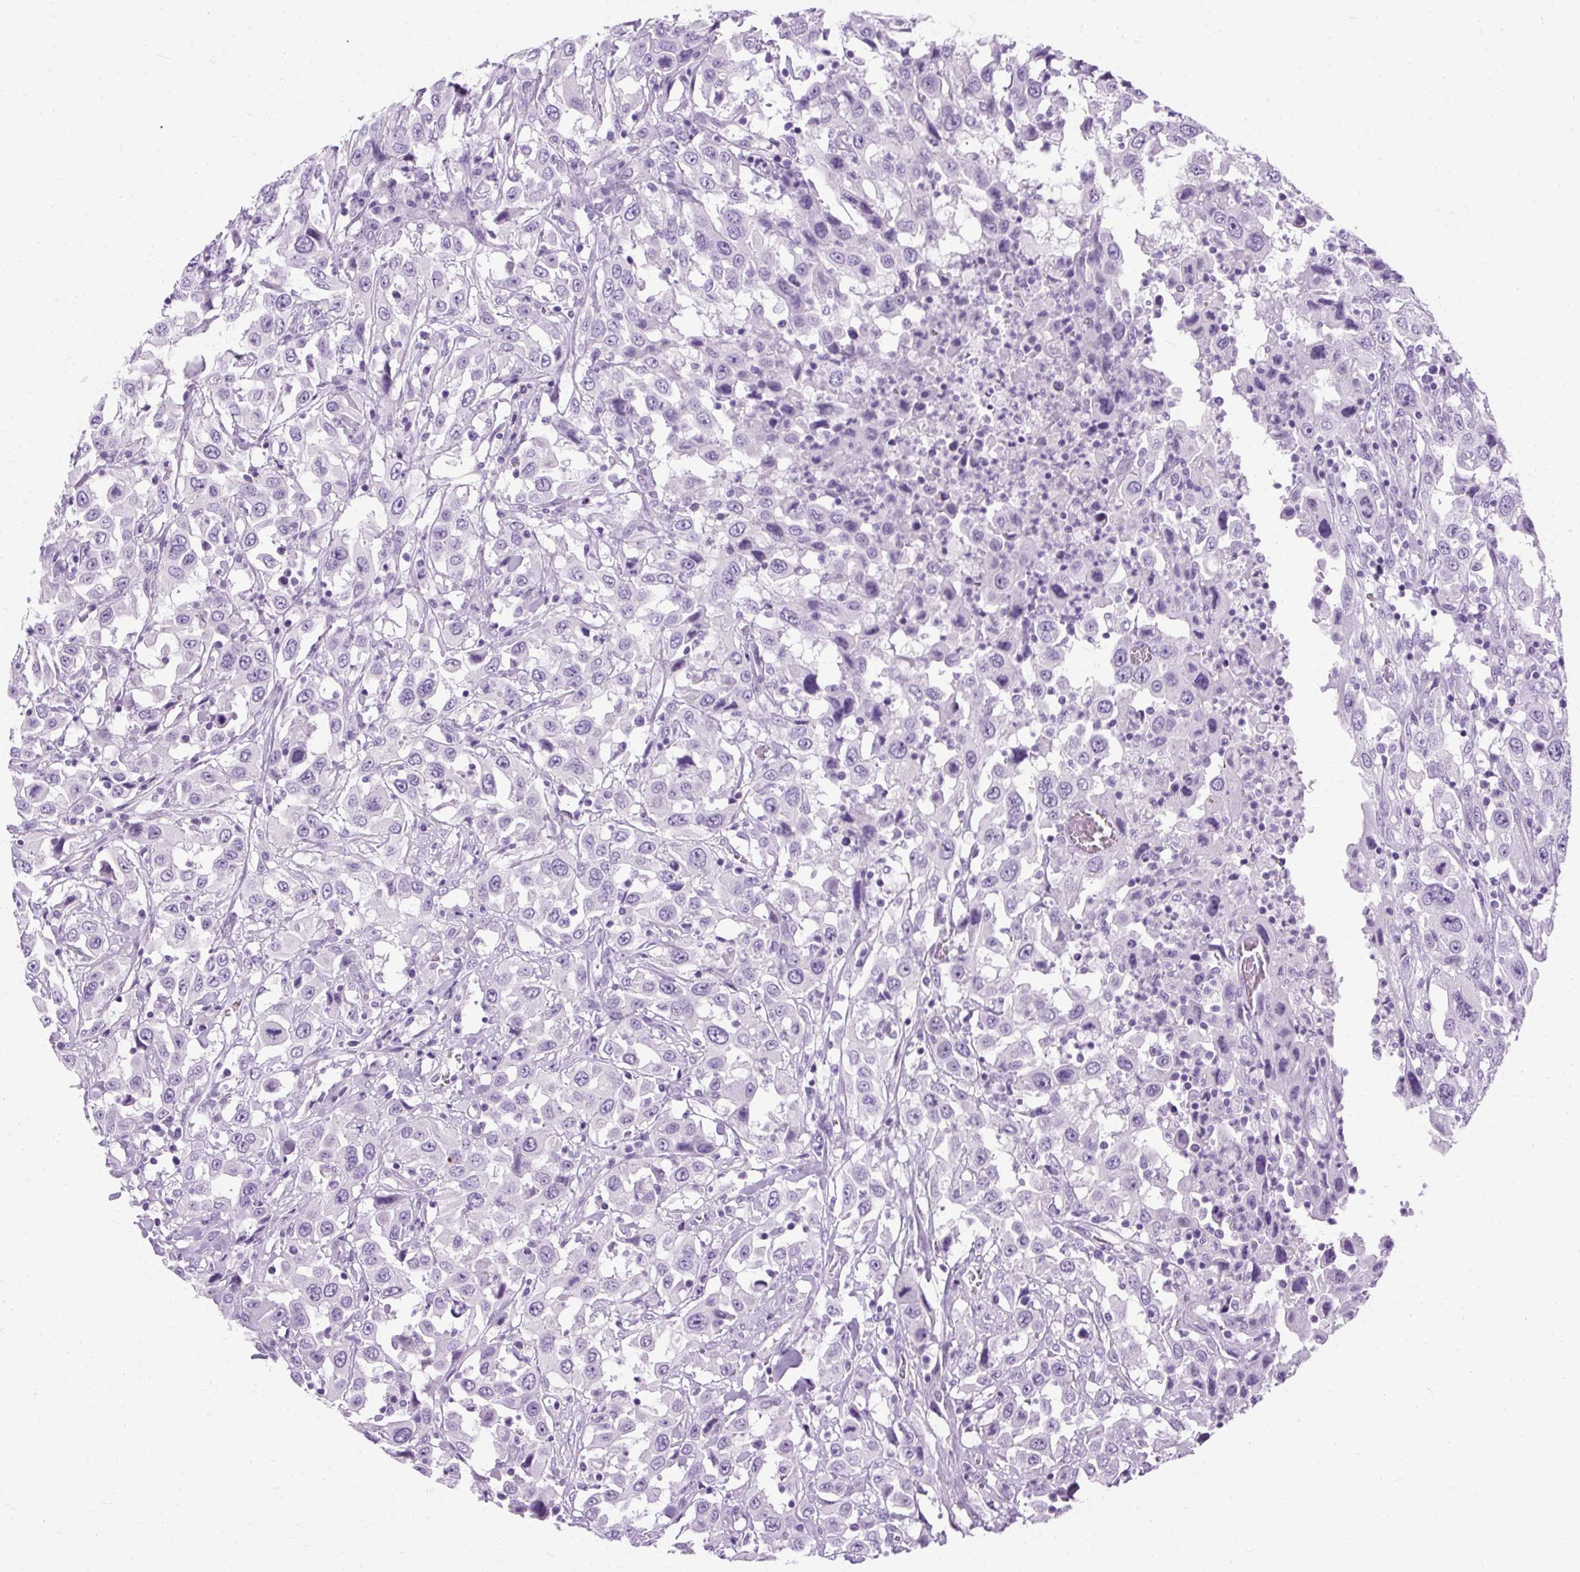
{"staining": {"intensity": "negative", "quantity": "none", "location": "none"}, "tissue": "urothelial cancer", "cell_type": "Tumor cells", "image_type": "cancer", "snomed": [{"axis": "morphology", "description": "Urothelial carcinoma, High grade"}, {"axis": "topography", "description": "Urinary bladder"}], "caption": "An image of human urothelial cancer is negative for staining in tumor cells.", "gene": "B3GNT4", "patient": {"sex": "male", "age": 61}}